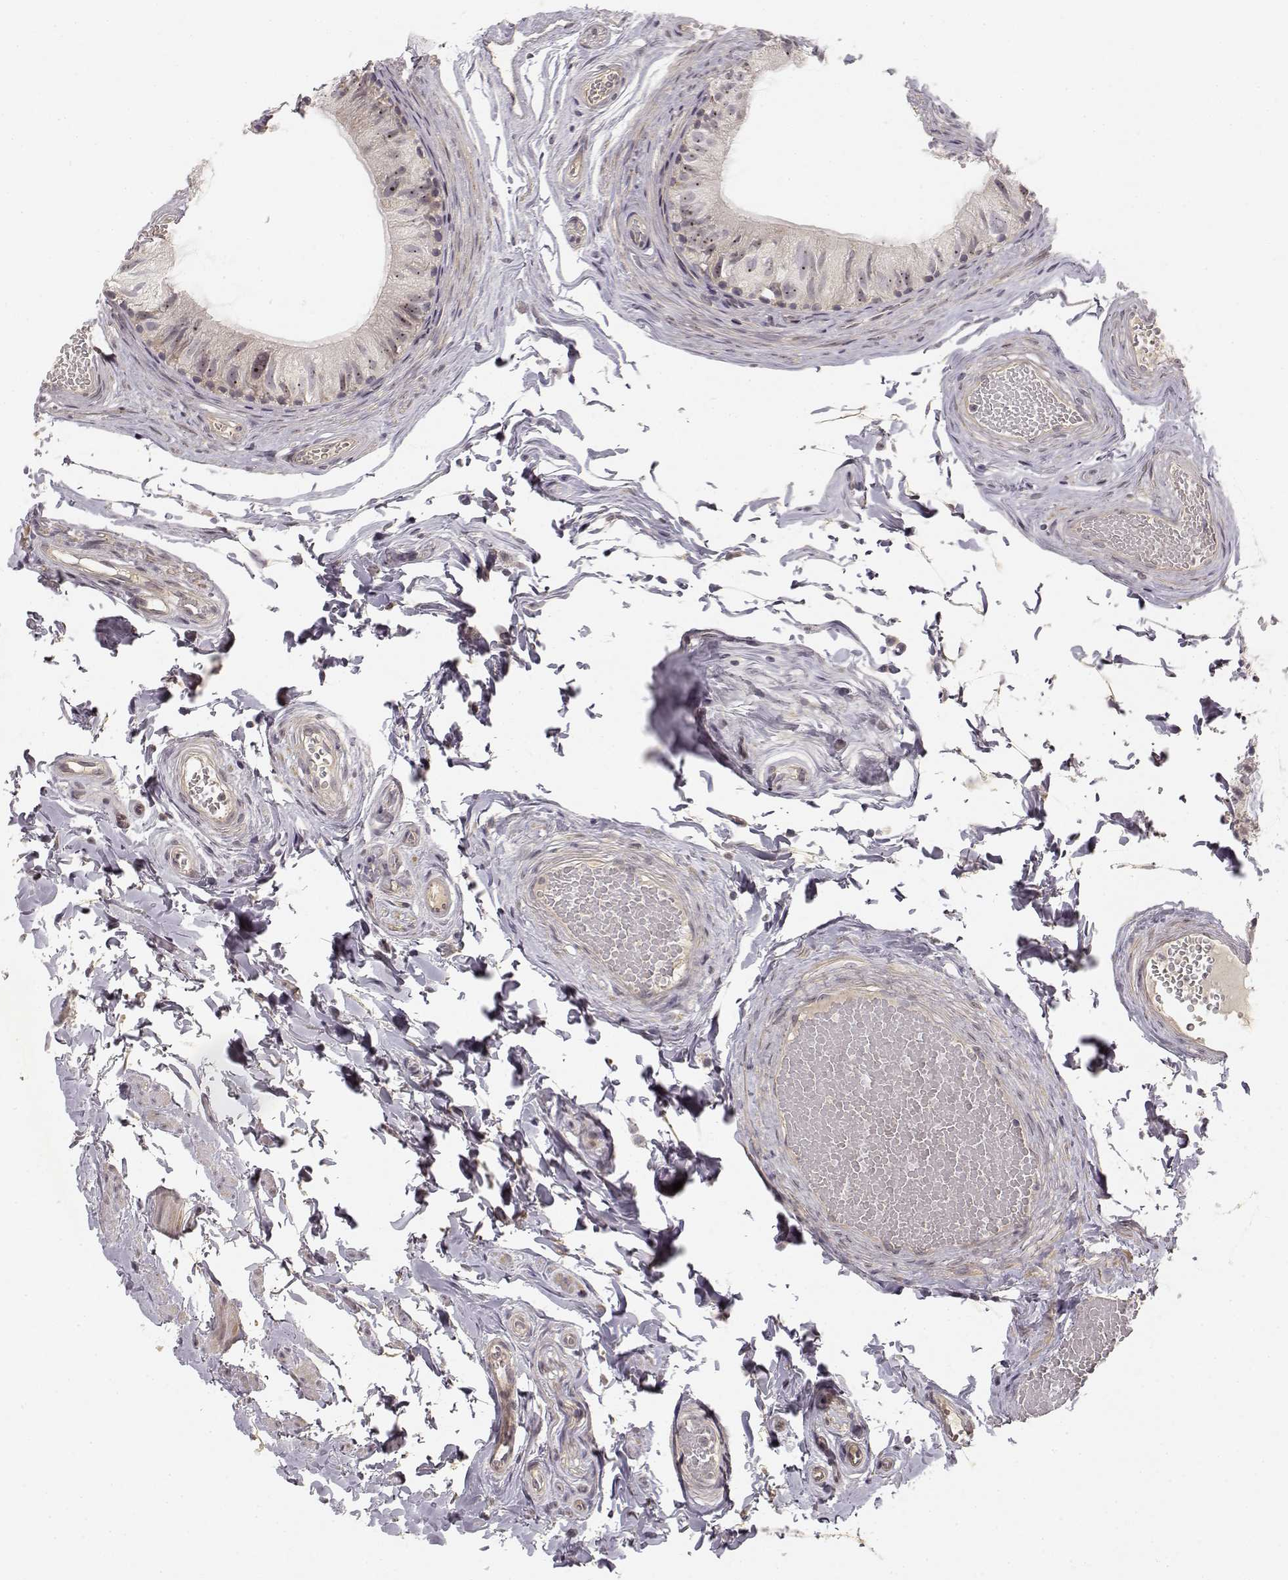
{"staining": {"intensity": "weak", "quantity": "25%-75%", "location": "nuclear"}, "tissue": "epididymis", "cell_type": "Glandular cells", "image_type": "normal", "snomed": [{"axis": "morphology", "description": "Normal tissue, NOS"}, {"axis": "topography", "description": "Epididymis"}], "caption": "This photomicrograph shows IHC staining of normal human epididymis, with low weak nuclear staining in about 25%-75% of glandular cells.", "gene": "MED12L", "patient": {"sex": "male", "age": 45}}